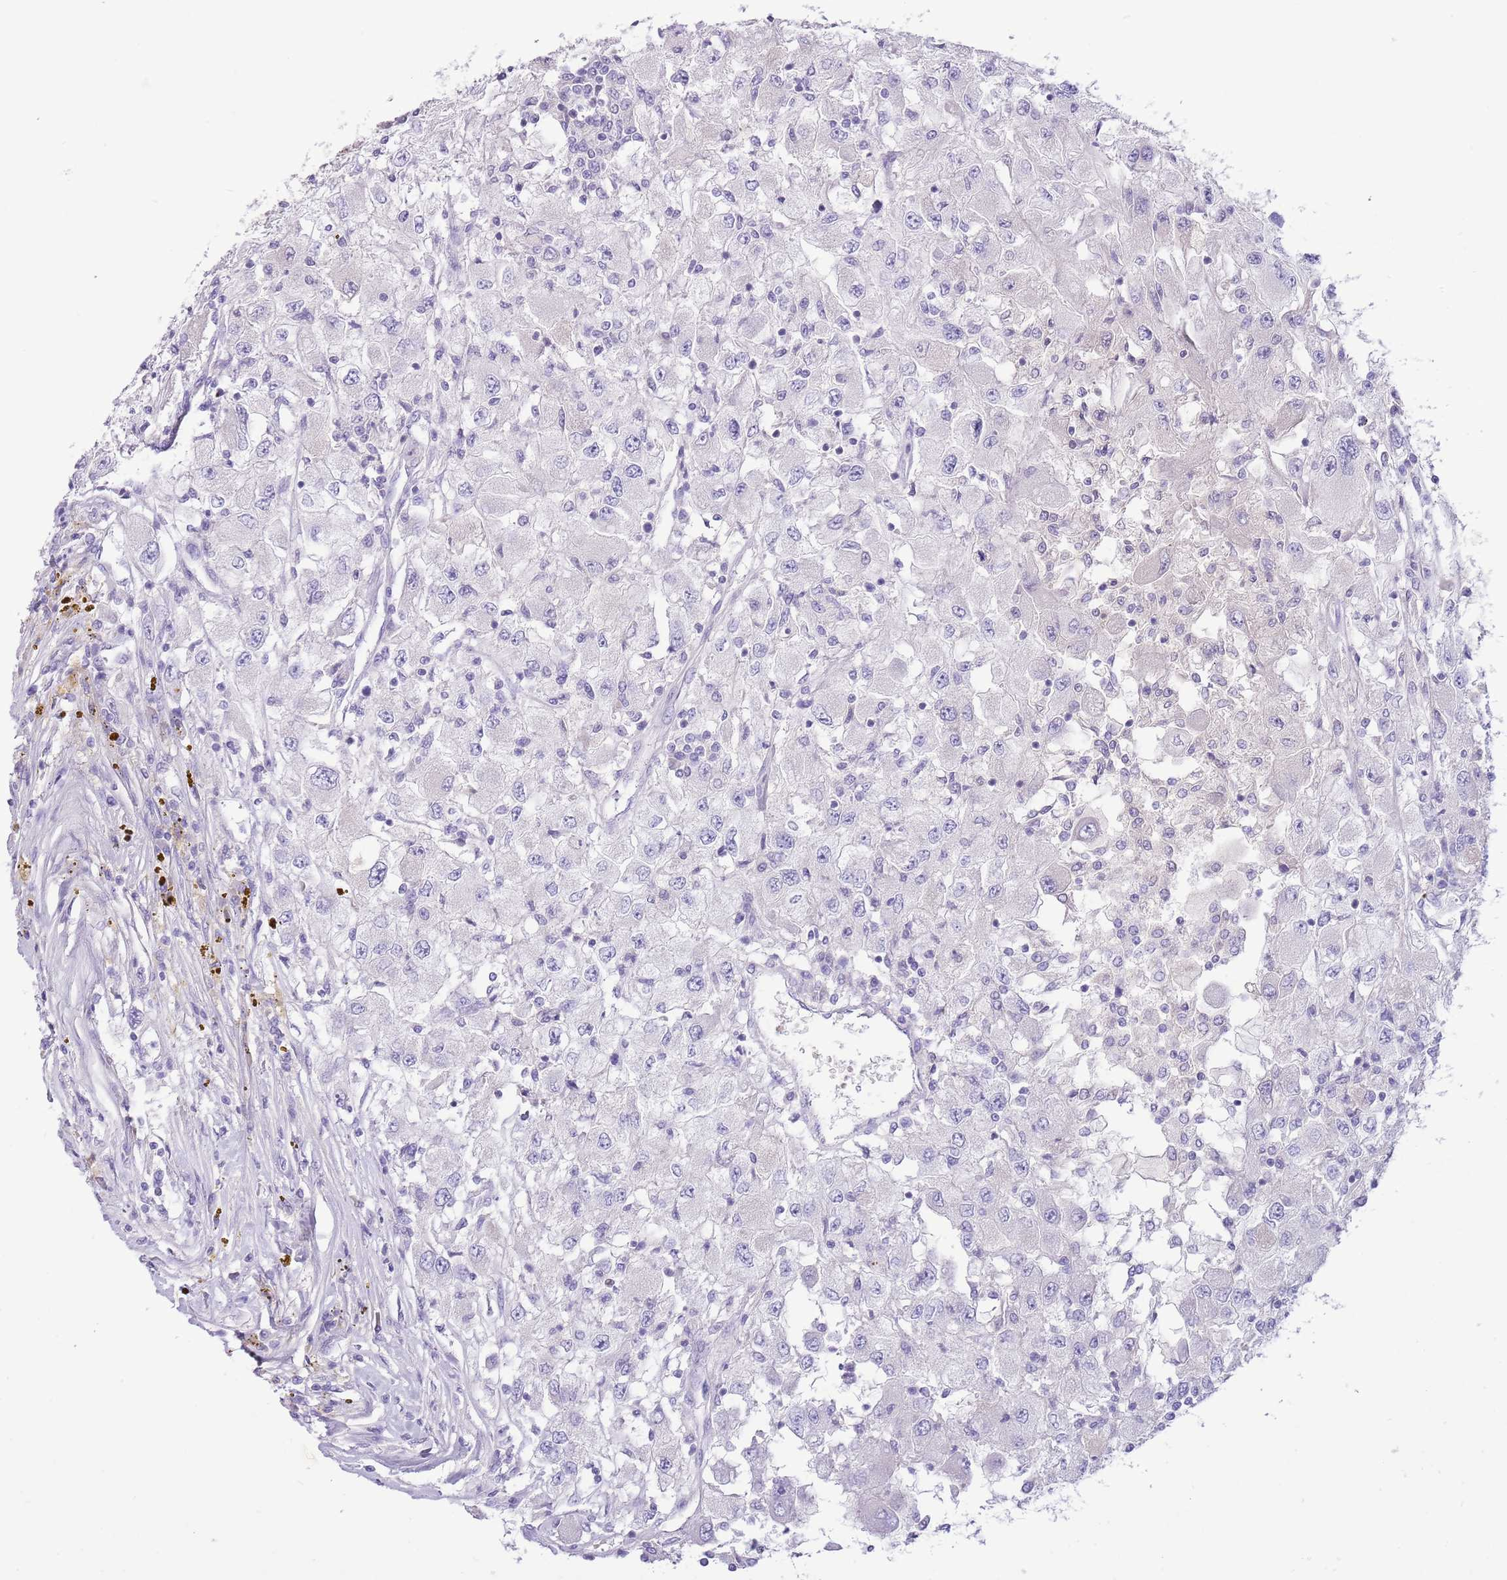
{"staining": {"intensity": "negative", "quantity": "none", "location": "none"}, "tissue": "renal cancer", "cell_type": "Tumor cells", "image_type": "cancer", "snomed": [{"axis": "morphology", "description": "Adenocarcinoma, NOS"}, {"axis": "topography", "description": "Kidney"}], "caption": "Immunohistochemistry of renal adenocarcinoma demonstrates no staining in tumor cells.", "gene": "TOX2", "patient": {"sex": "female", "age": 67}}